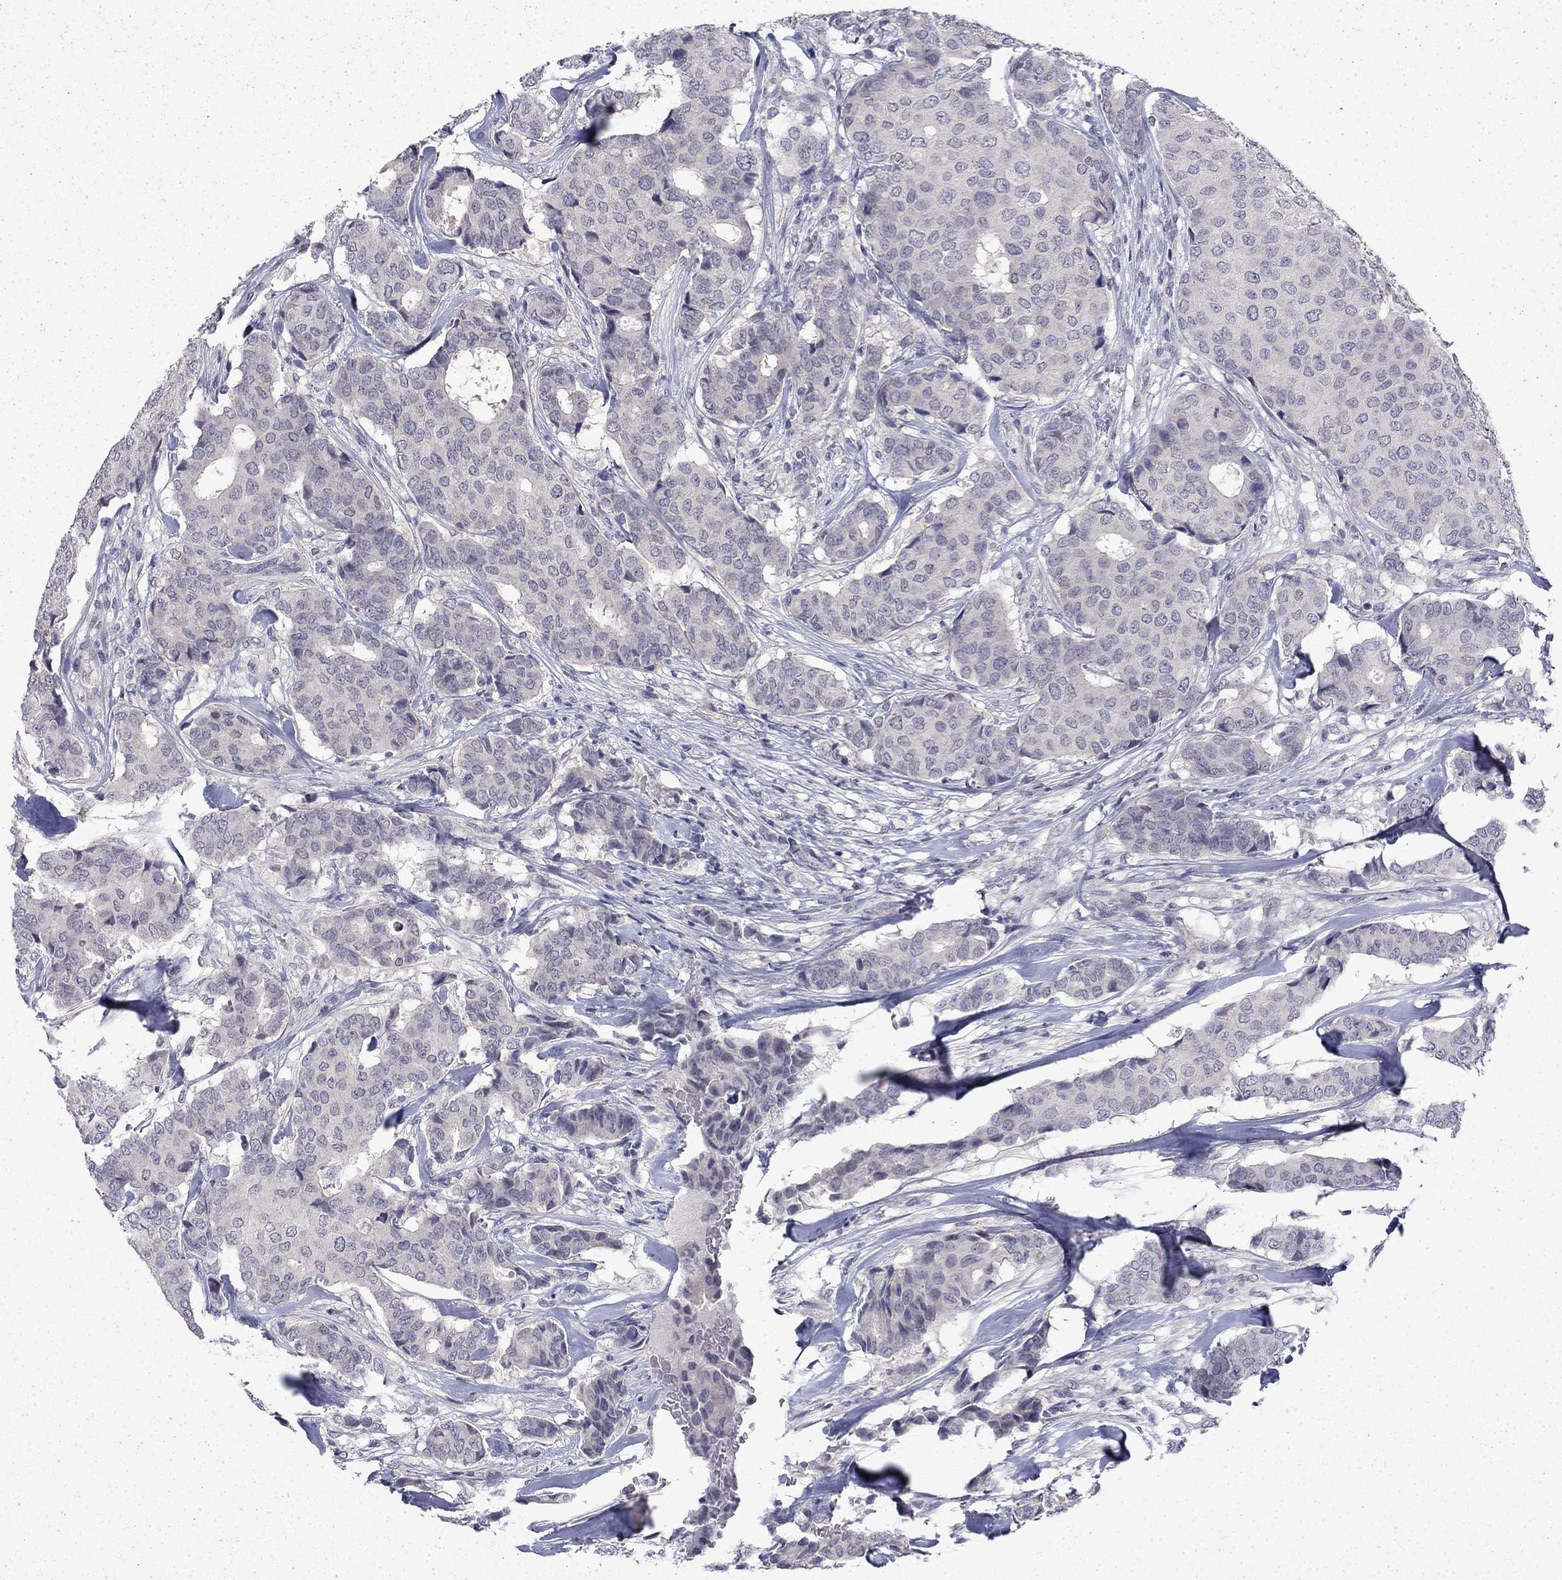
{"staining": {"intensity": "negative", "quantity": "none", "location": "none"}, "tissue": "breast cancer", "cell_type": "Tumor cells", "image_type": "cancer", "snomed": [{"axis": "morphology", "description": "Duct carcinoma"}, {"axis": "topography", "description": "Breast"}], "caption": "A high-resolution photomicrograph shows immunohistochemistry staining of intraductal carcinoma (breast), which shows no significant positivity in tumor cells.", "gene": "CHAT", "patient": {"sex": "female", "age": 75}}